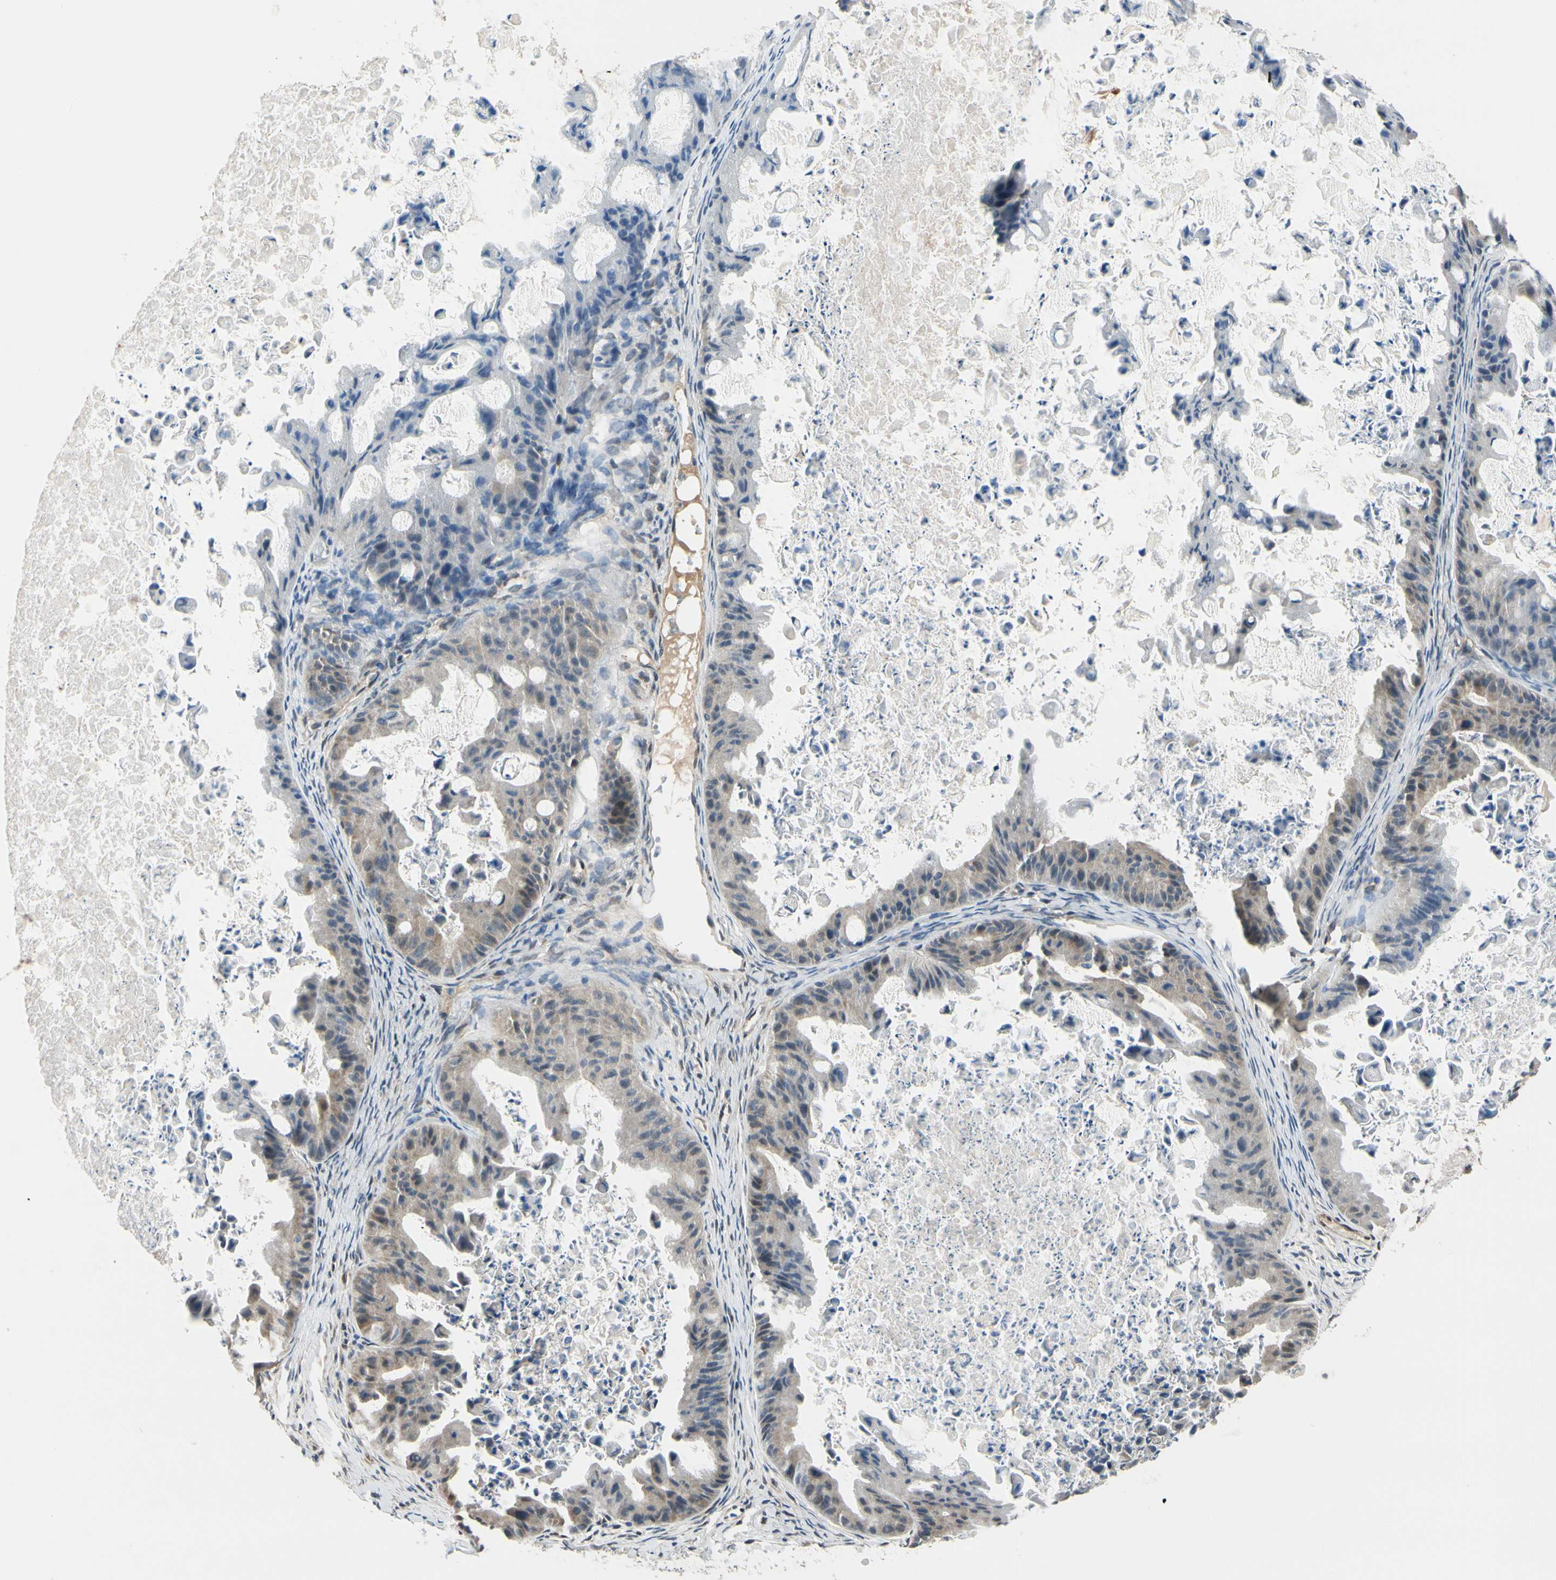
{"staining": {"intensity": "weak", "quantity": "25%-75%", "location": "cytoplasmic/membranous"}, "tissue": "ovarian cancer", "cell_type": "Tumor cells", "image_type": "cancer", "snomed": [{"axis": "morphology", "description": "Cystadenocarcinoma, mucinous, NOS"}, {"axis": "topography", "description": "Ovary"}], "caption": "Weak cytoplasmic/membranous expression for a protein is seen in approximately 25%-75% of tumor cells of ovarian mucinous cystadenocarcinoma using IHC.", "gene": "RASGRF1", "patient": {"sex": "female", "age": 37}}